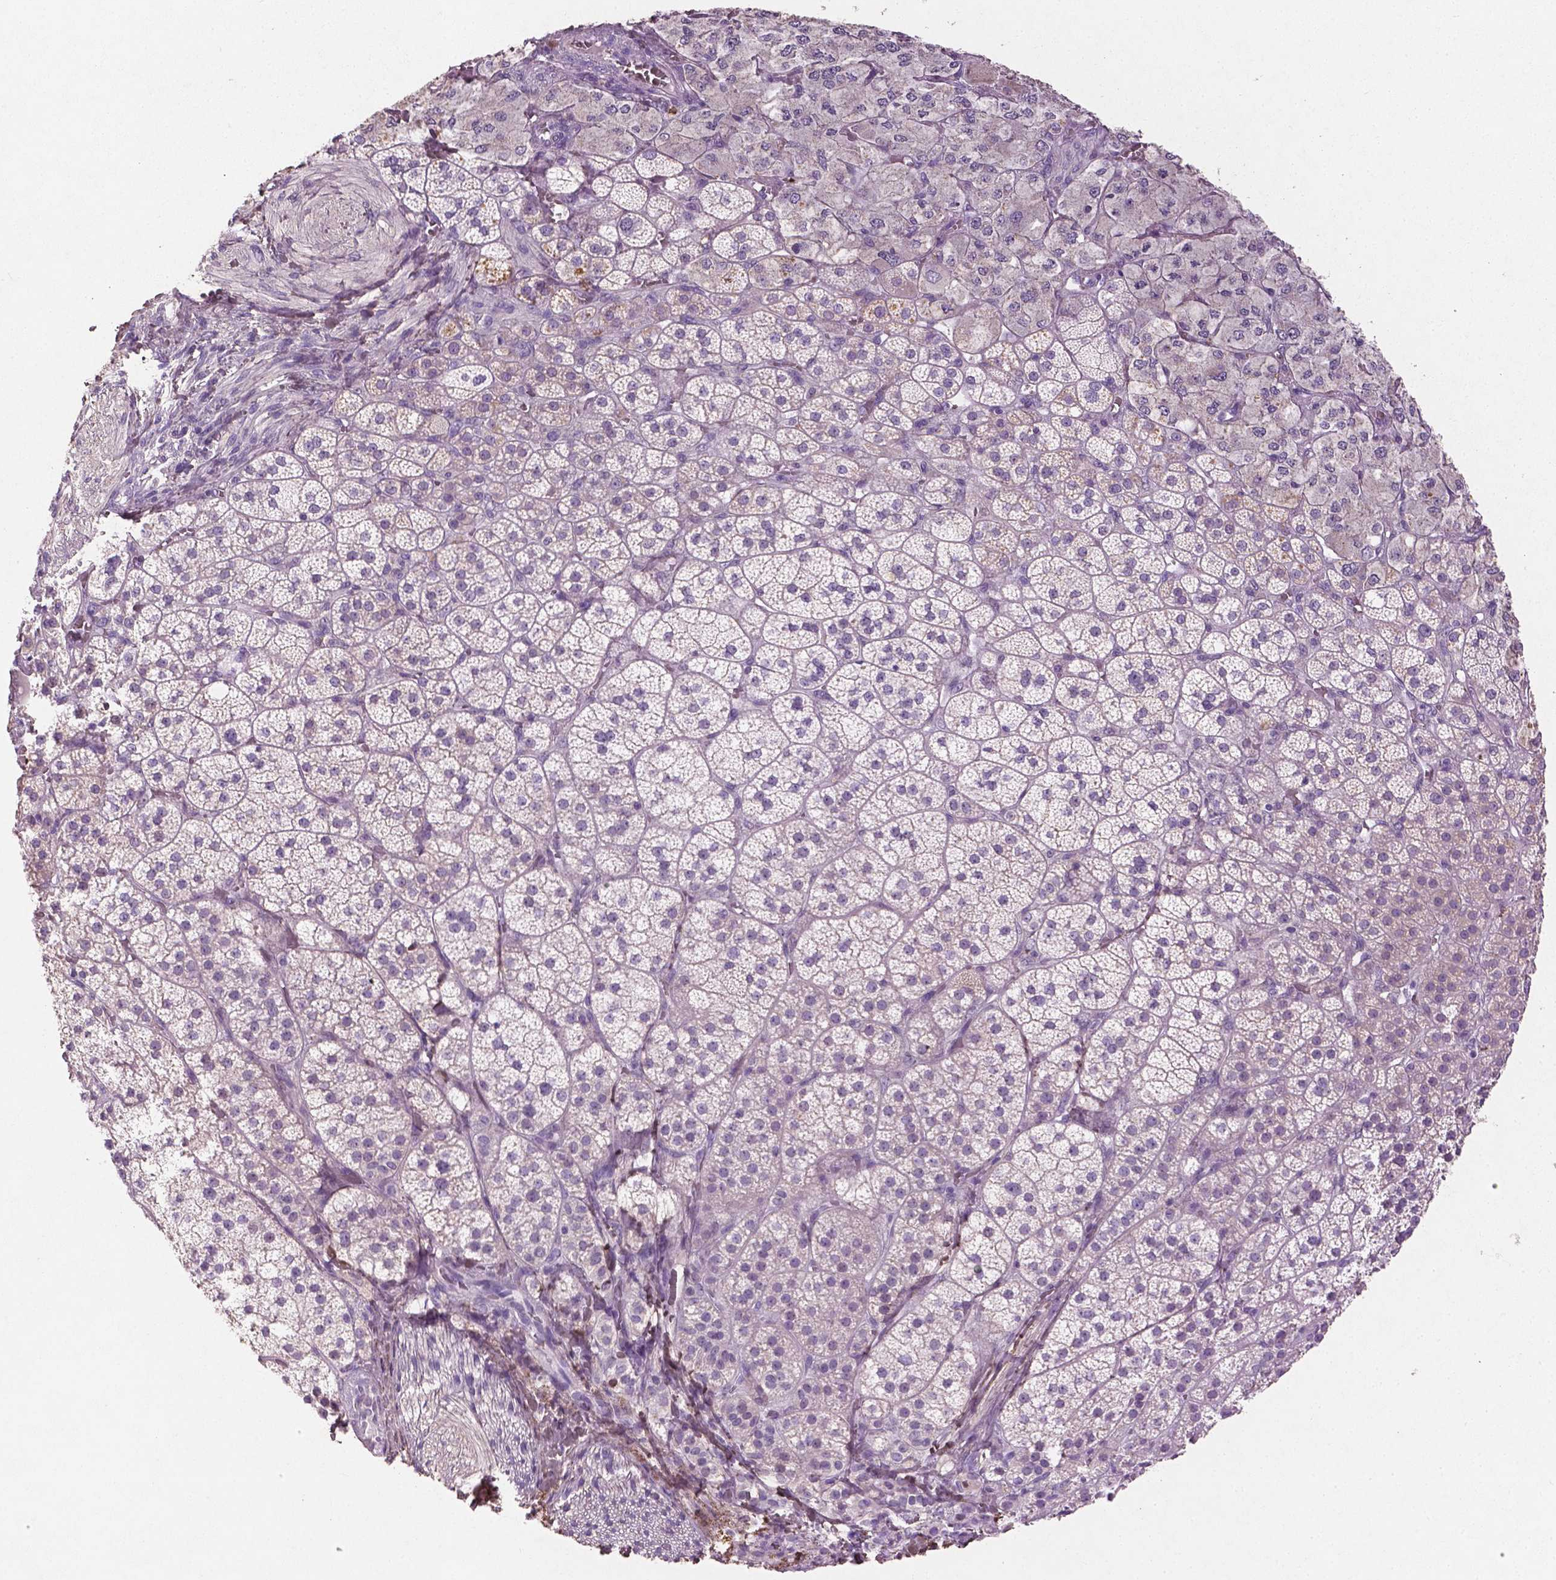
{"staining": {"intensity": "negative", "quantity": "none", "location": "none"}, "tissue": "adrenal gland", "cell_type": "Glandular cells", "image_type": "normal", "snomed": [{"axis": "morphology", "description": "Normal tissue, NOS"}, {"axis": "topography", "description": "Adrenal gland"}], "caption": "High magnification brightfield microscopy of normal adrenal gland stained with DAB (brown) and counterstained with hematoxylin (blue): glandular cells show no significant expression.", "gene": "DLG2", "patient": {"sex": "female", "age": 60}}